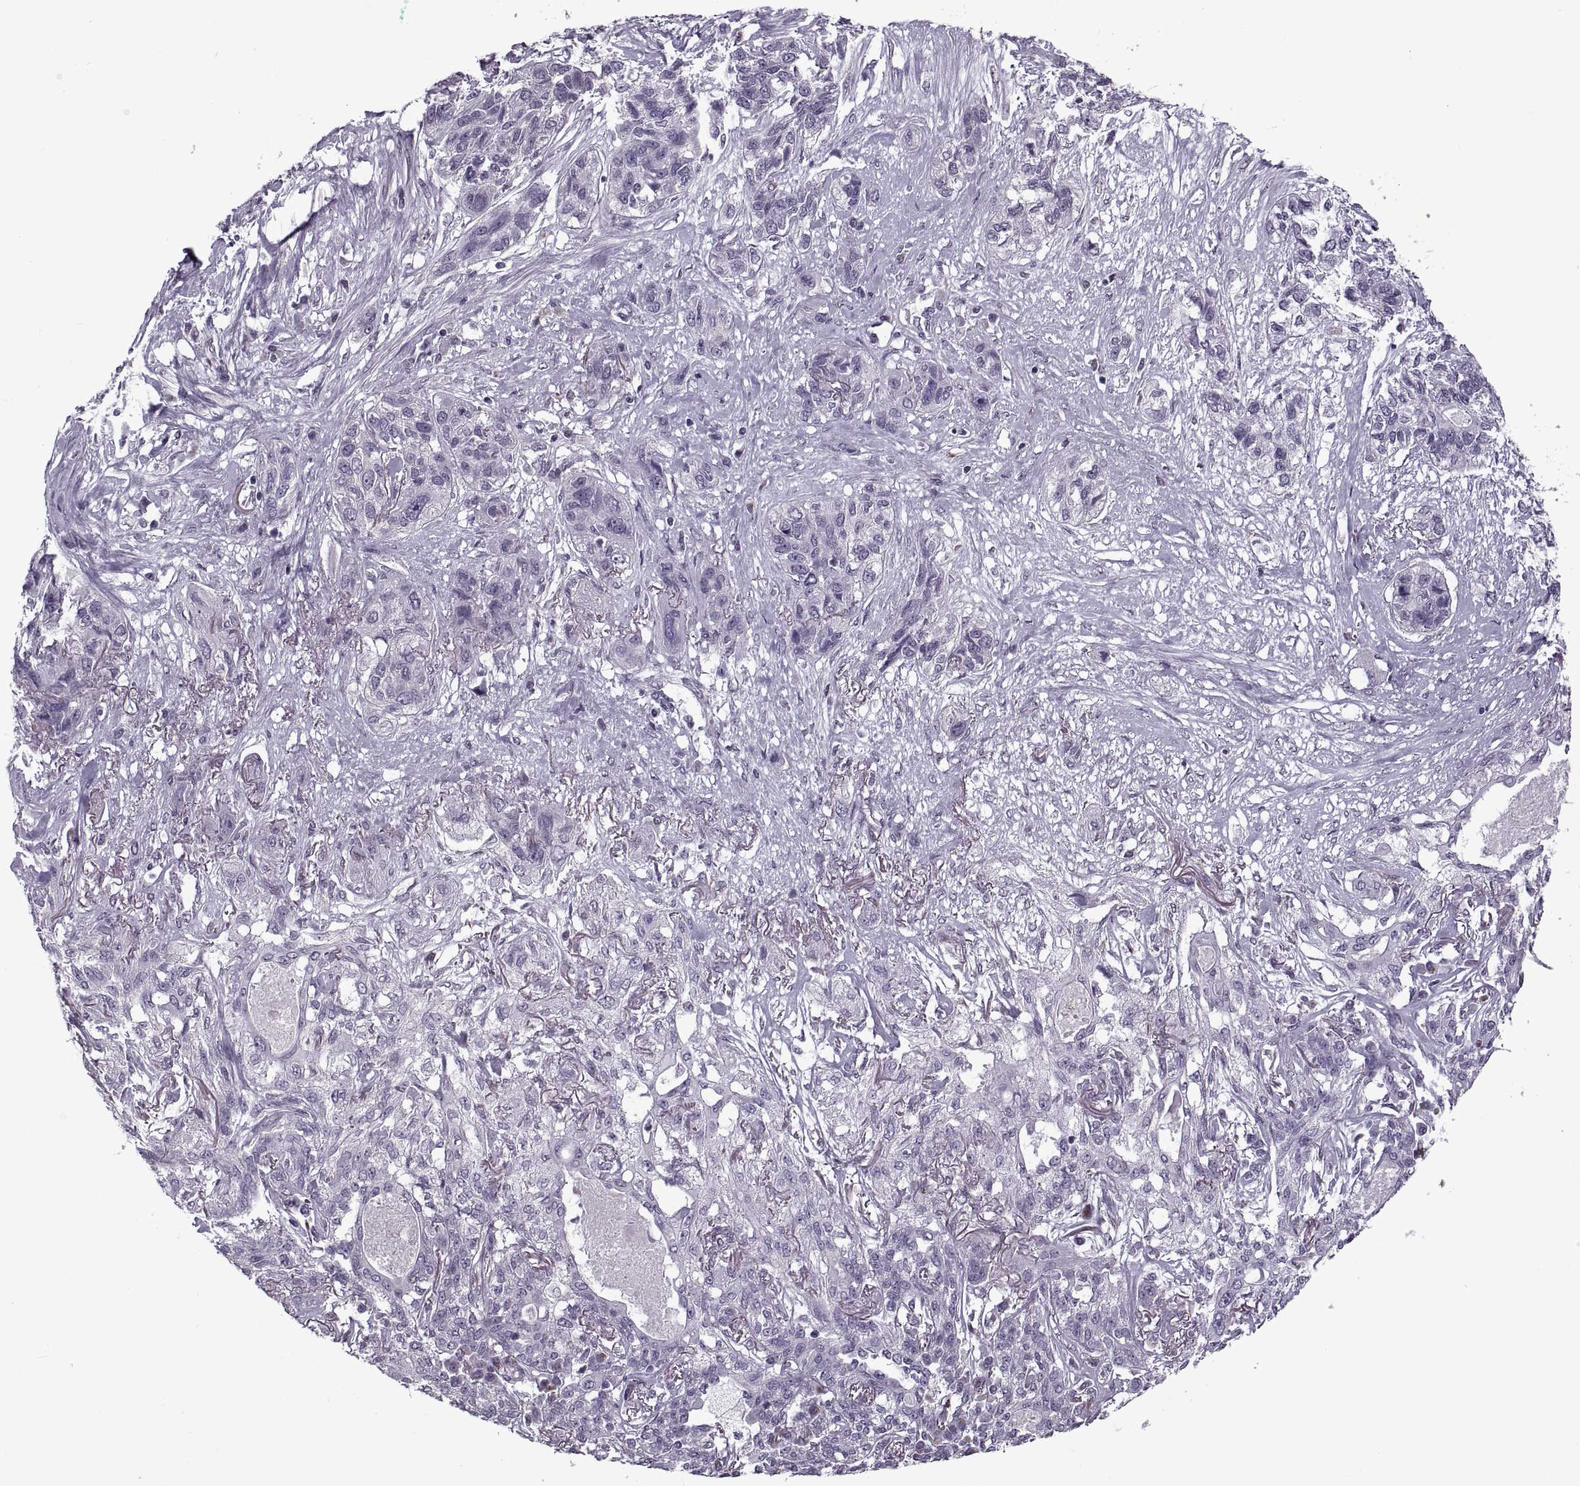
{"staining": {"intensity": "negative", "quantity": "none", "location": "none"}, "tissue": "lung cancer", "cell_type": "Tumor cells", "image_type": "cancer", "snomed": [{"axis": "morphology", "description": "Squamous cell carcinoma, NOS"}, {"axis": "topography", "description": "Lung"}], "caption": "This is a micrograph of immunohistochemistry staining of lung squamous cell carcinoma, which shows no expression in tumor cells.", "gene": "PRSS37", "patient": {"sex": "female", "age": 70}}